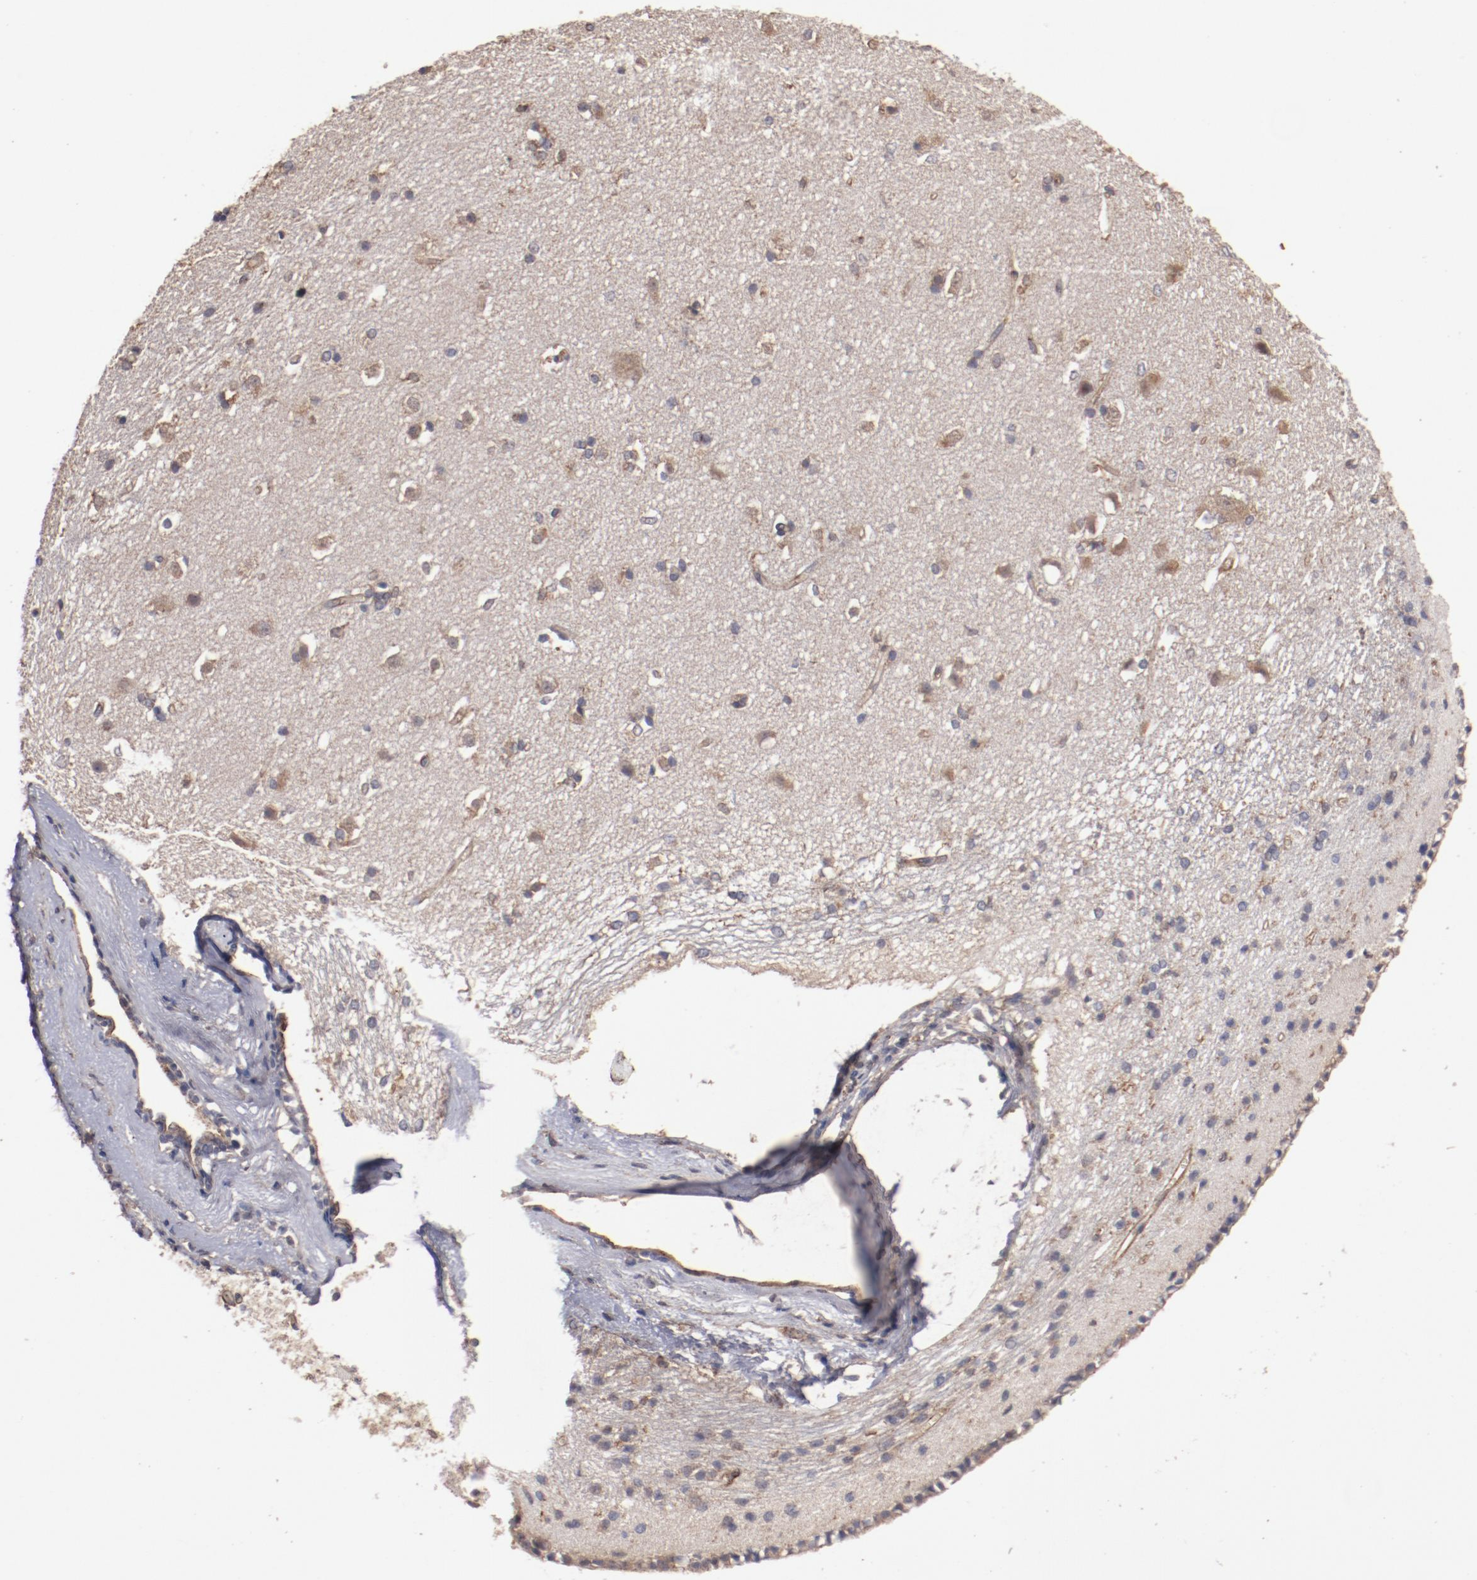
{"staining": {"intensity": "weak", "quantity": "<25%", "location": "cytoplasmic/membranous"}, "tissue": "caudate", "cell_type": "Glial cells", "image_type": "normal", "snomed": [{"axis": "morphology", "description": "Normal tissue, NOS"}, {"axis": "topography", "description": "Lateral ventricle wall"}], "caption": "There is no significant staining in glial cells of caudate. (IHC, brightfield microscopy, high magnification).", "gene": "DIPK2B", "patient": {"sex": "female", "age": 19}}